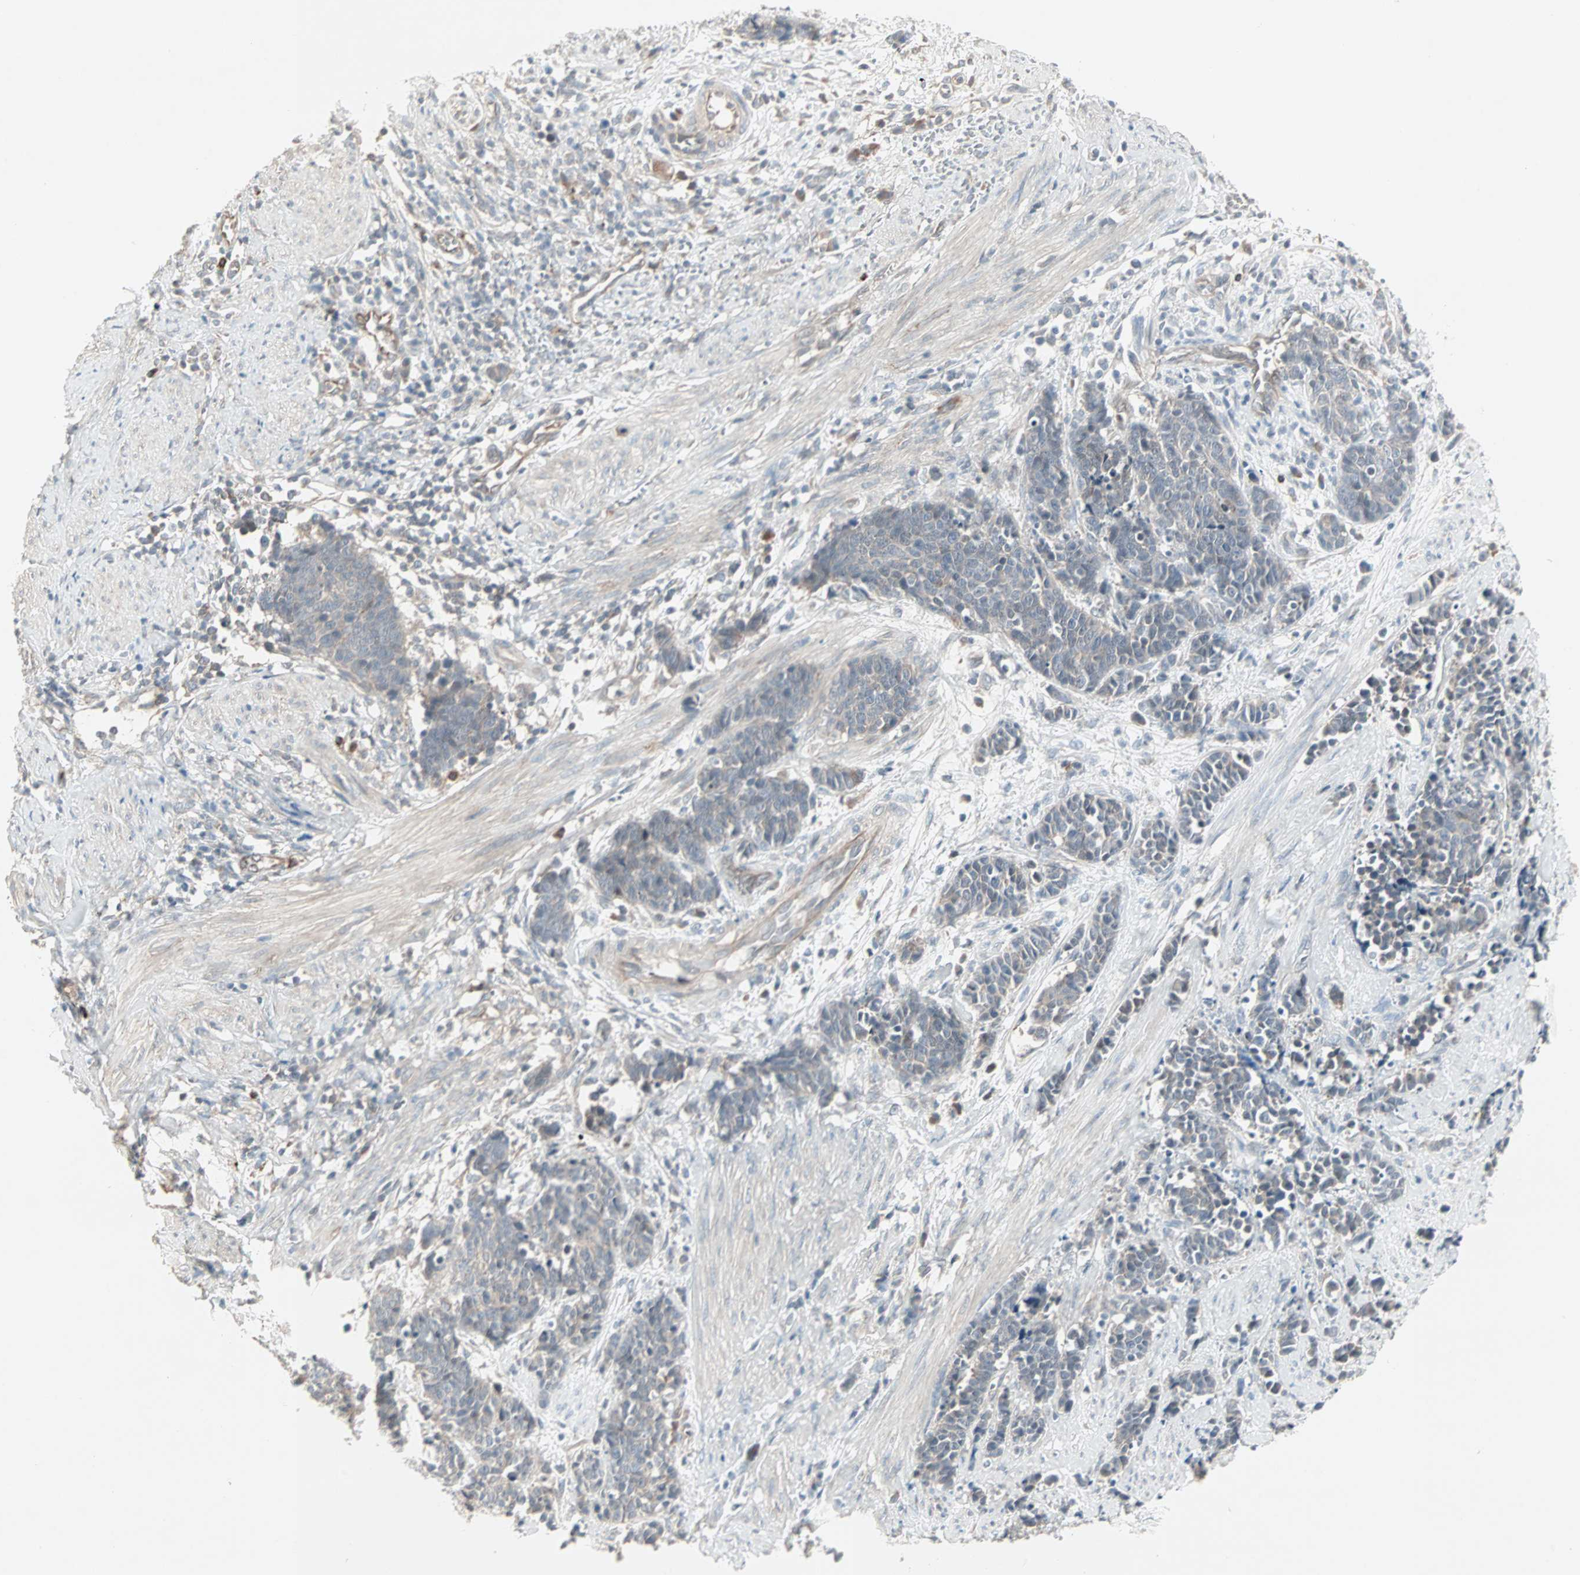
{"staining": {"intensity": "negative", "quantity": "none", "location": "none"}, "tissue": "cervical cancer", "cell_type": "Tumor cells", "image_type": "cancer", "snomed": [{"axis": "morphology", "description": "Squamous cell carcinoma, NOS"}, {"axis": "topography", "description": "Cervix"}], "caption": "The IHC micrograph has no significant positivity in tumor cells of cervical cancer tissue.", "gene": "JMJD7-PLA2G4B", "patient": {"sex": "female", "age": 35}}